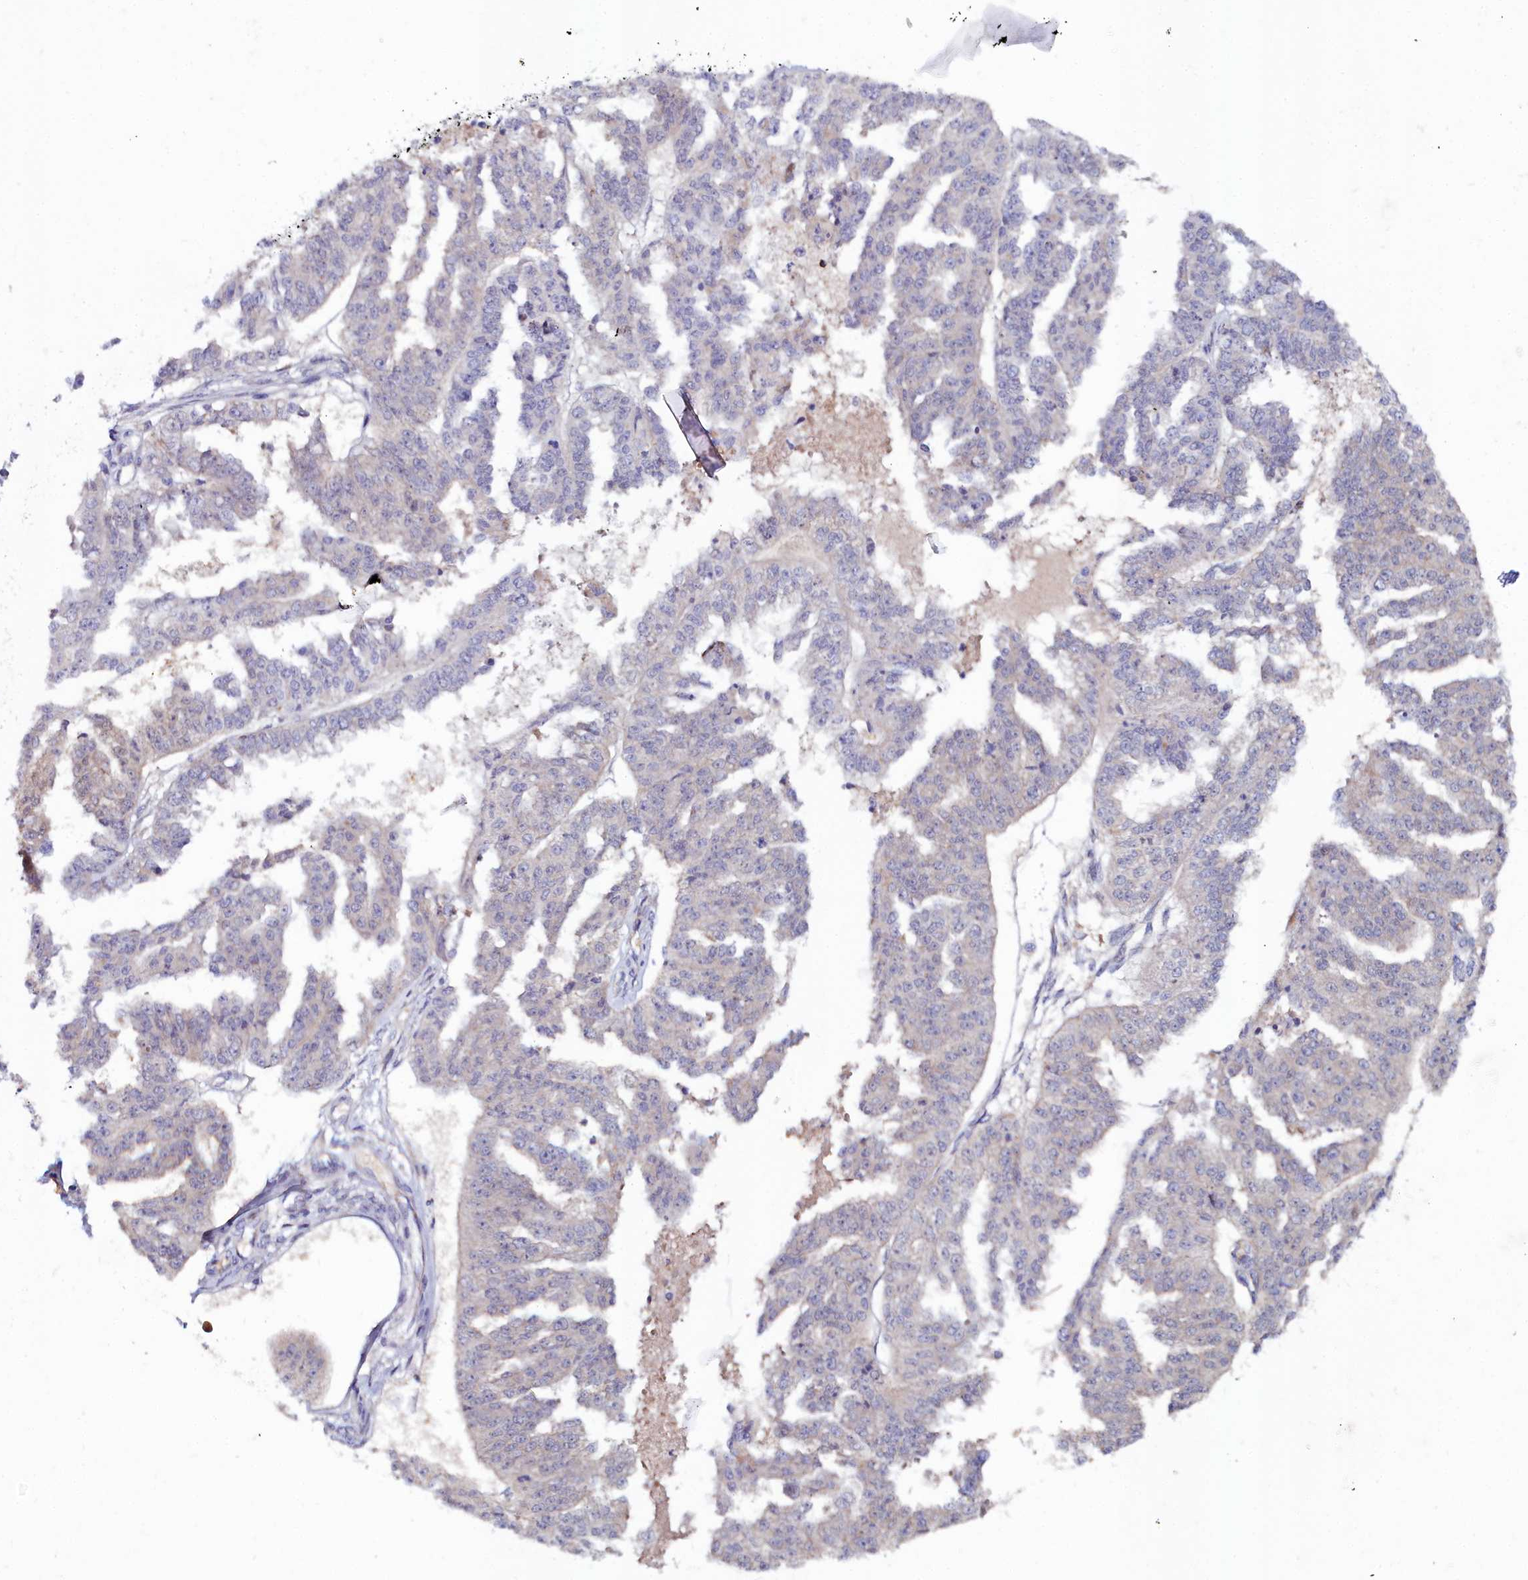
{"staining": {"intensity": "negative", "quantity": "none", "location": "none"}, "tissue": "ovarian cancer", "cell_type": "Tumor cells", "image_type": "cancer", "snomed": [{"axis": "morphology", "description": "Cystadenocarcinoma, serous, NOS"}, {"axis": "topography", "description": "Ovary"}], "caption": "A high-resolution micrograph shows IHC staining of ovarian cancer (serous cystadenocarcinoma), which demonstrates no significant positivity in tumor cells.", "gene": "KCTD18", "patient": {"sex": "female", "age": 58}}